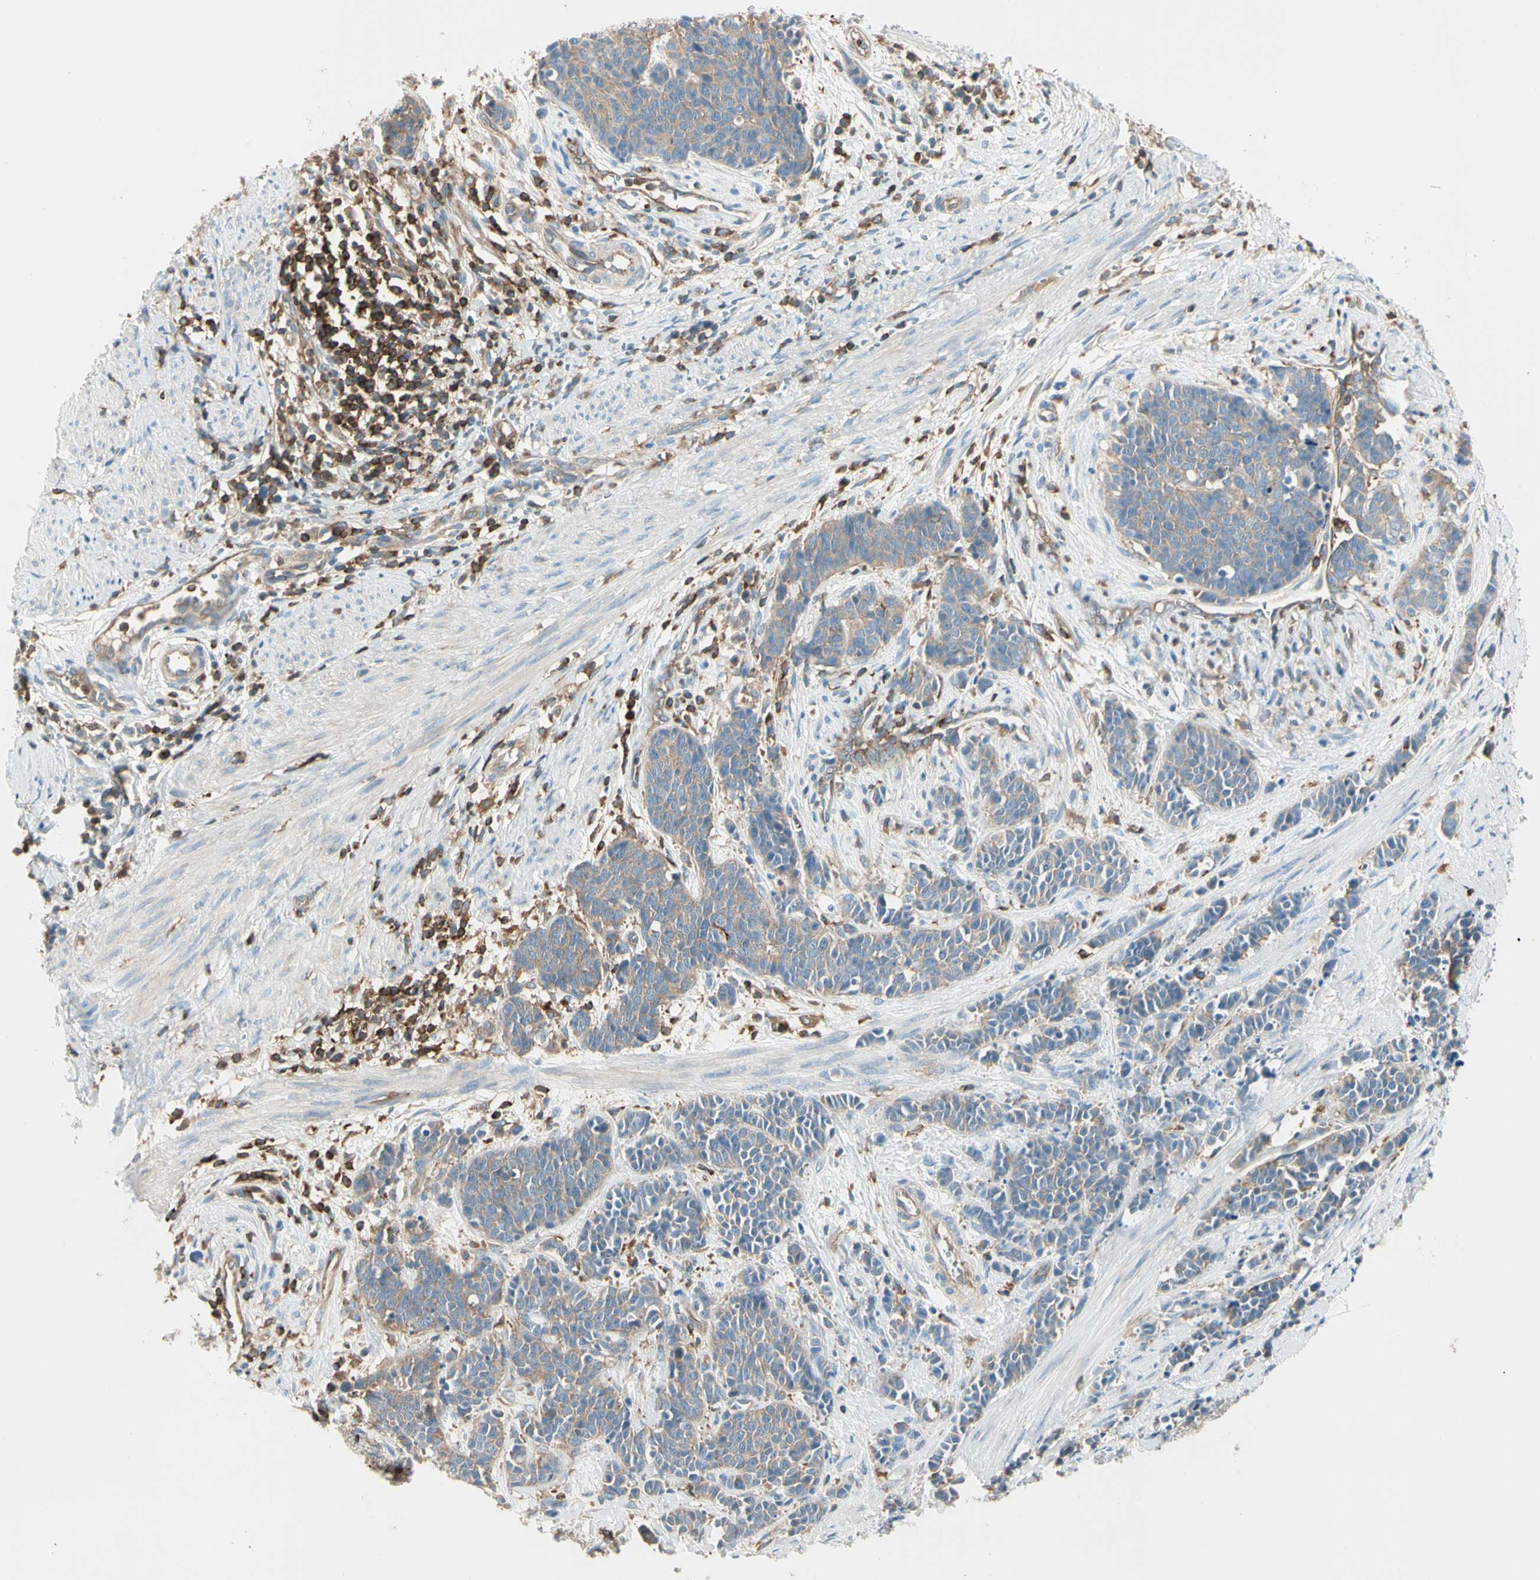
{"staining": {"intensity": "weak", "quantity": ">75%", "location": "cytoplasmic/membranous"}, "tissue": "cervical cancer", "cell_type": "Tumor cells", "image_type": "cancer", "snomed": [{"axis": "morphology", "description": "Squamous cell carcinoma, NOS"}, {"axis": "topography", "description": "Cervix"}], "caption": "Immunohistochemistry staining of squamous cell carcinoma (cervical), which shows low levels of weak cytoplasmic/membranous expression in about >75% of tumor cells indicating weak cytoplasmic/membranous protein expression. The staining was performed using DAB (3,3'-diaminobenzidine) (brown) for protein detection and nuclei were counterstained in hematoxylin (blue).", "gene": "CAPZA2", "patient": {"sex": "female", "age": 35}}